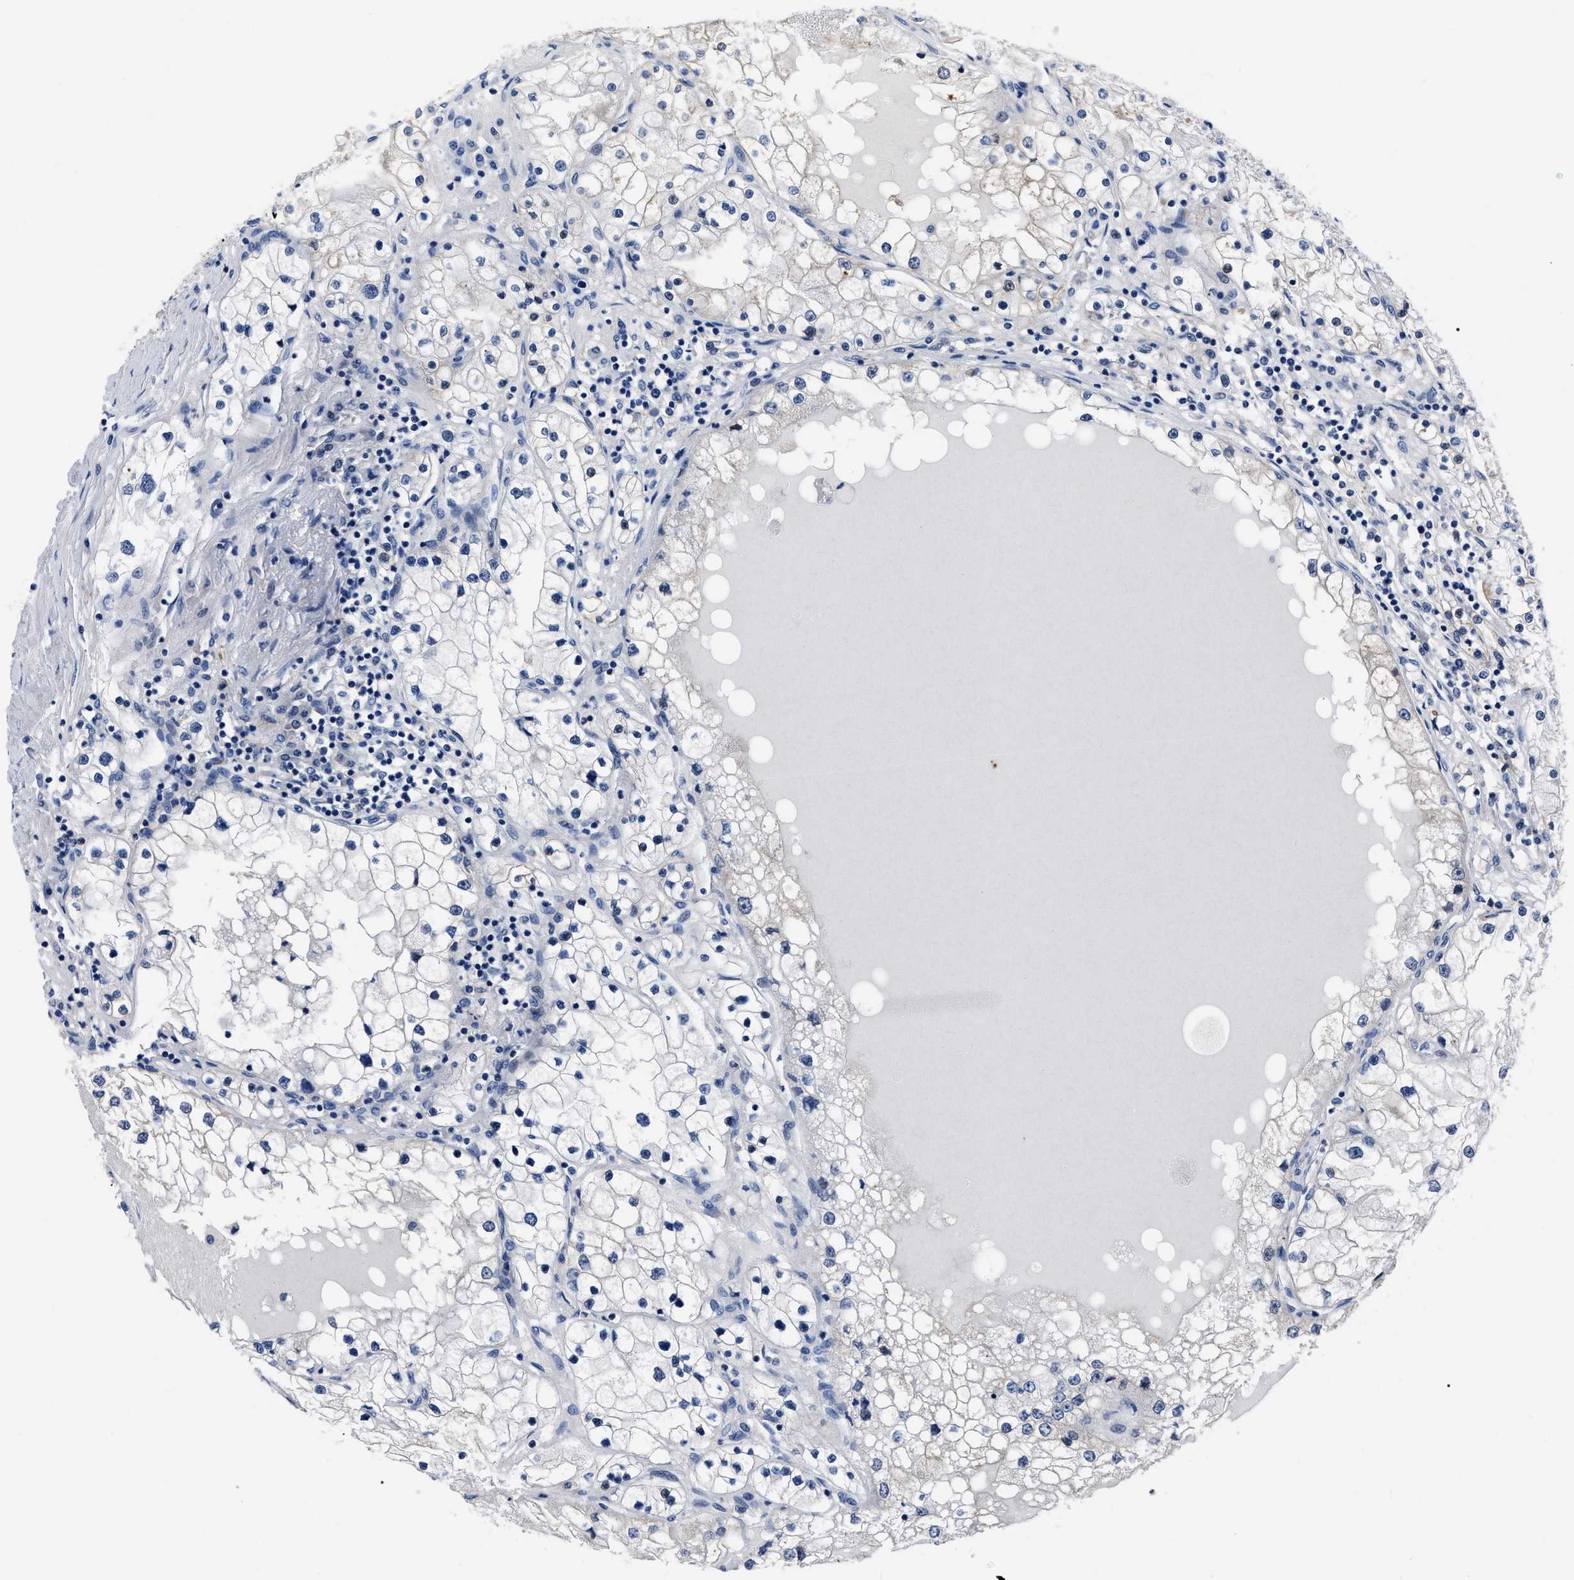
{"staining": {"intensity": "negative", "quantity": "none", "location": "none"}, "tissue": "renal cancer", "cell_type": "Tumor cells", "image_type": "cancer", "snomed": [{"axis": "morphology", "description": "Adenocarcinoma, NOS"}, {"axis": "topography", "description": "Kidney"}], "caption": "High power microscopy micrograph of an immunohistochemistry micrograph of renal adenocarcinoma, revealing no significant positivity in tumor cells.", "gene": "OR10G3", "patient": {"sex": "male", "age": 68}}